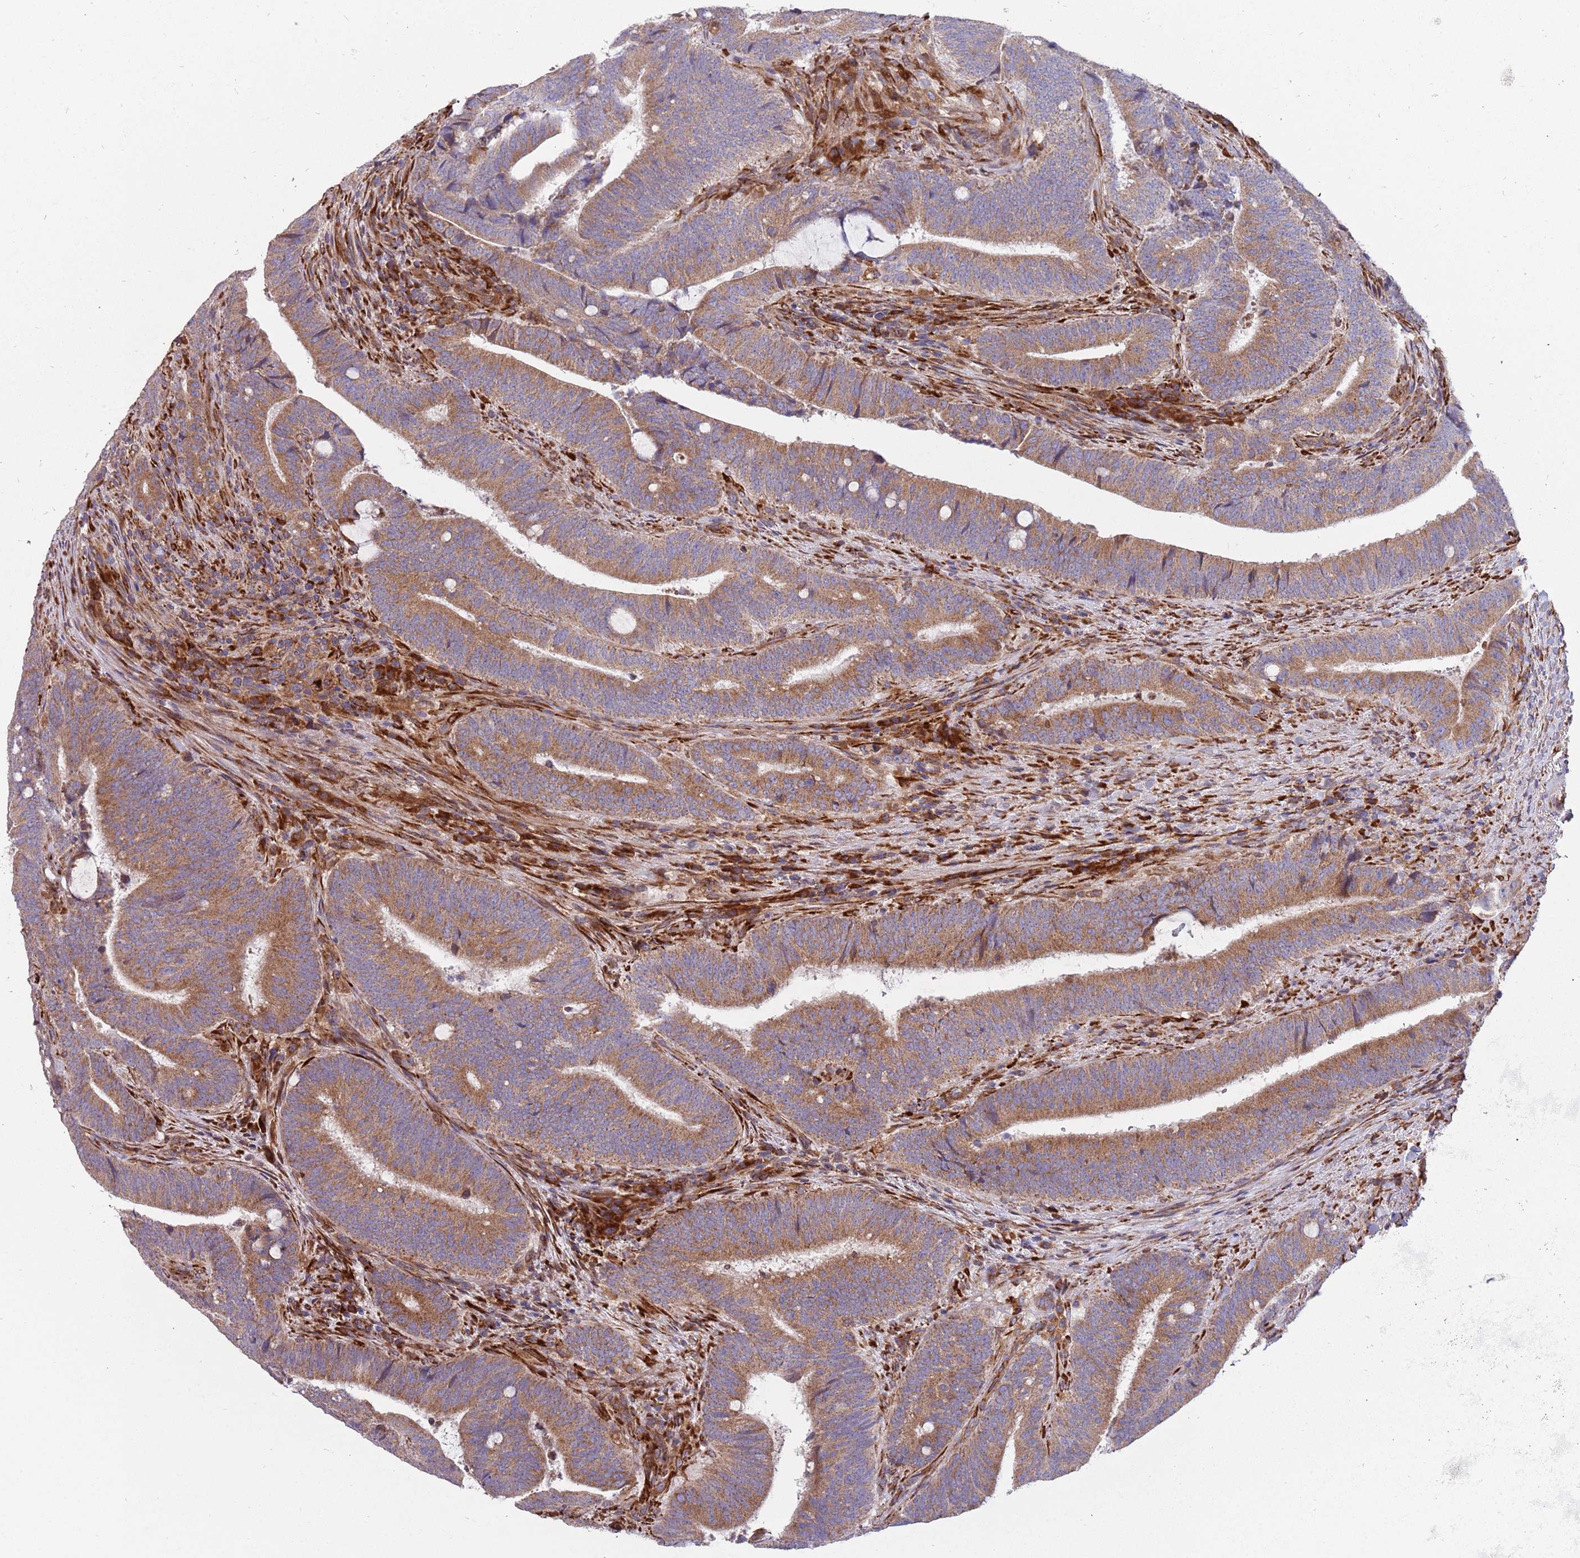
{"staining": {"intensity": "moderate", "quantity": ">75%", "location": "cytoplasmic/membranous"}, "tissue": "colorectal cancer", "cell_type": "Tumor cells", "image_type": "cancer", "snomed": [{"axis": "morphology", "description": "Adenocarcinoma, NOS"}, {"axis": "topography", "description": "Colon"}], "caption": "Human adenocarcinoma (colorectal) stained for a protein (brown) reveals moderate cytoplasmic/membranous positive expression in approximately >75% of tumor cells.", "gene": "ARMCX6", "patient": {"sex": "female", "age": 43}}